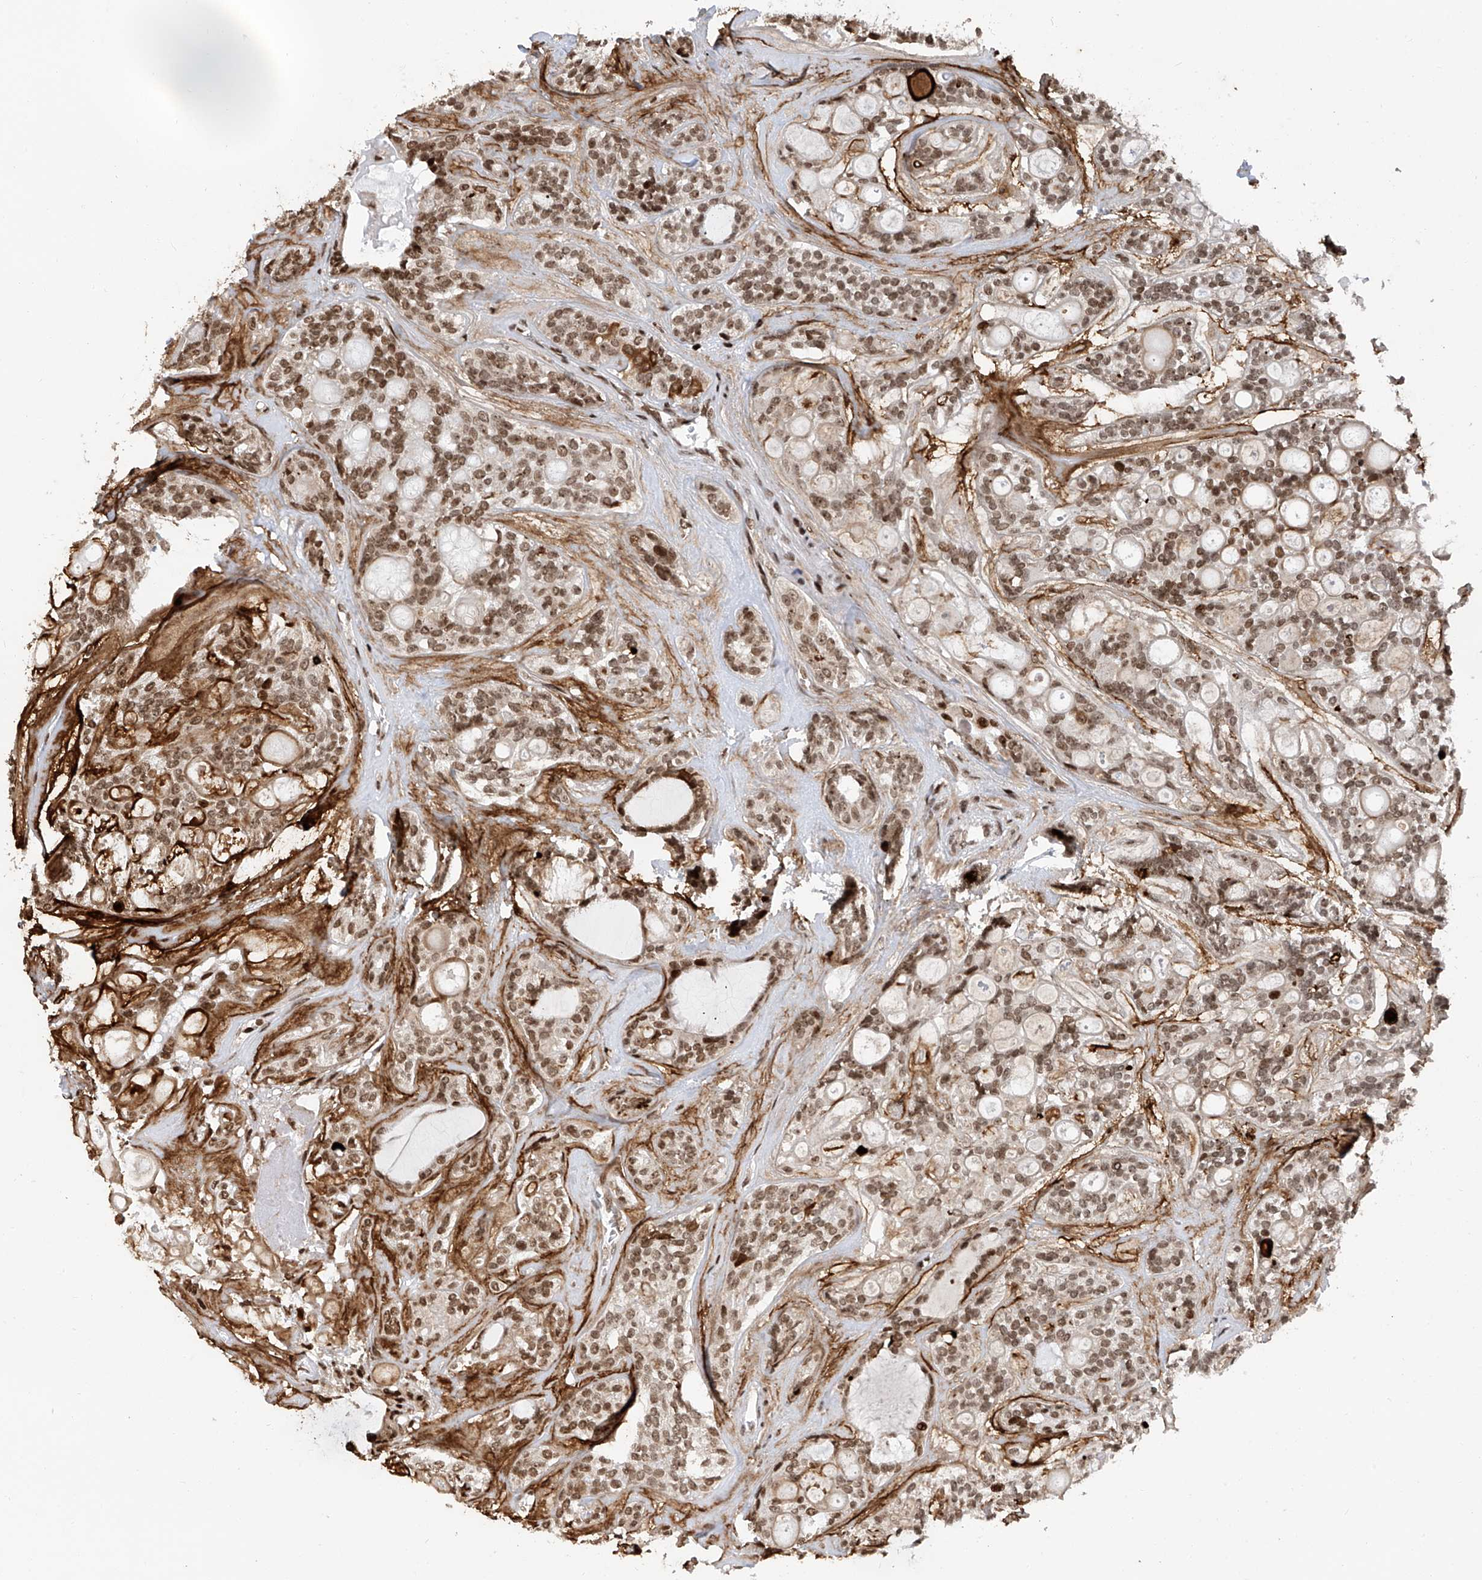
{"staining": {"intensity": "moderate", "quantity": ">75%", "location": "cytoplasmic/membranous,nuclear"}, "tissue": "head and neck cancer", "cell_type": "Tumor cells", "image_type": "cancer", "snomed": [{"axis": "morphology", "description": "Adenocarcinoma, NOS"}, {"axis": "topography", "description": "Head-Neck"}], "caption": "An IHC image of tumor tissue is shown. Protein staining in brown labels moderate cytoplasmic/membranous and nuclear positivity in head and neck cancer (adenocarcinoma) within tumor cells.", "gene": "PAK1IP1", "patient": {"sex": "male", "age": 66}}